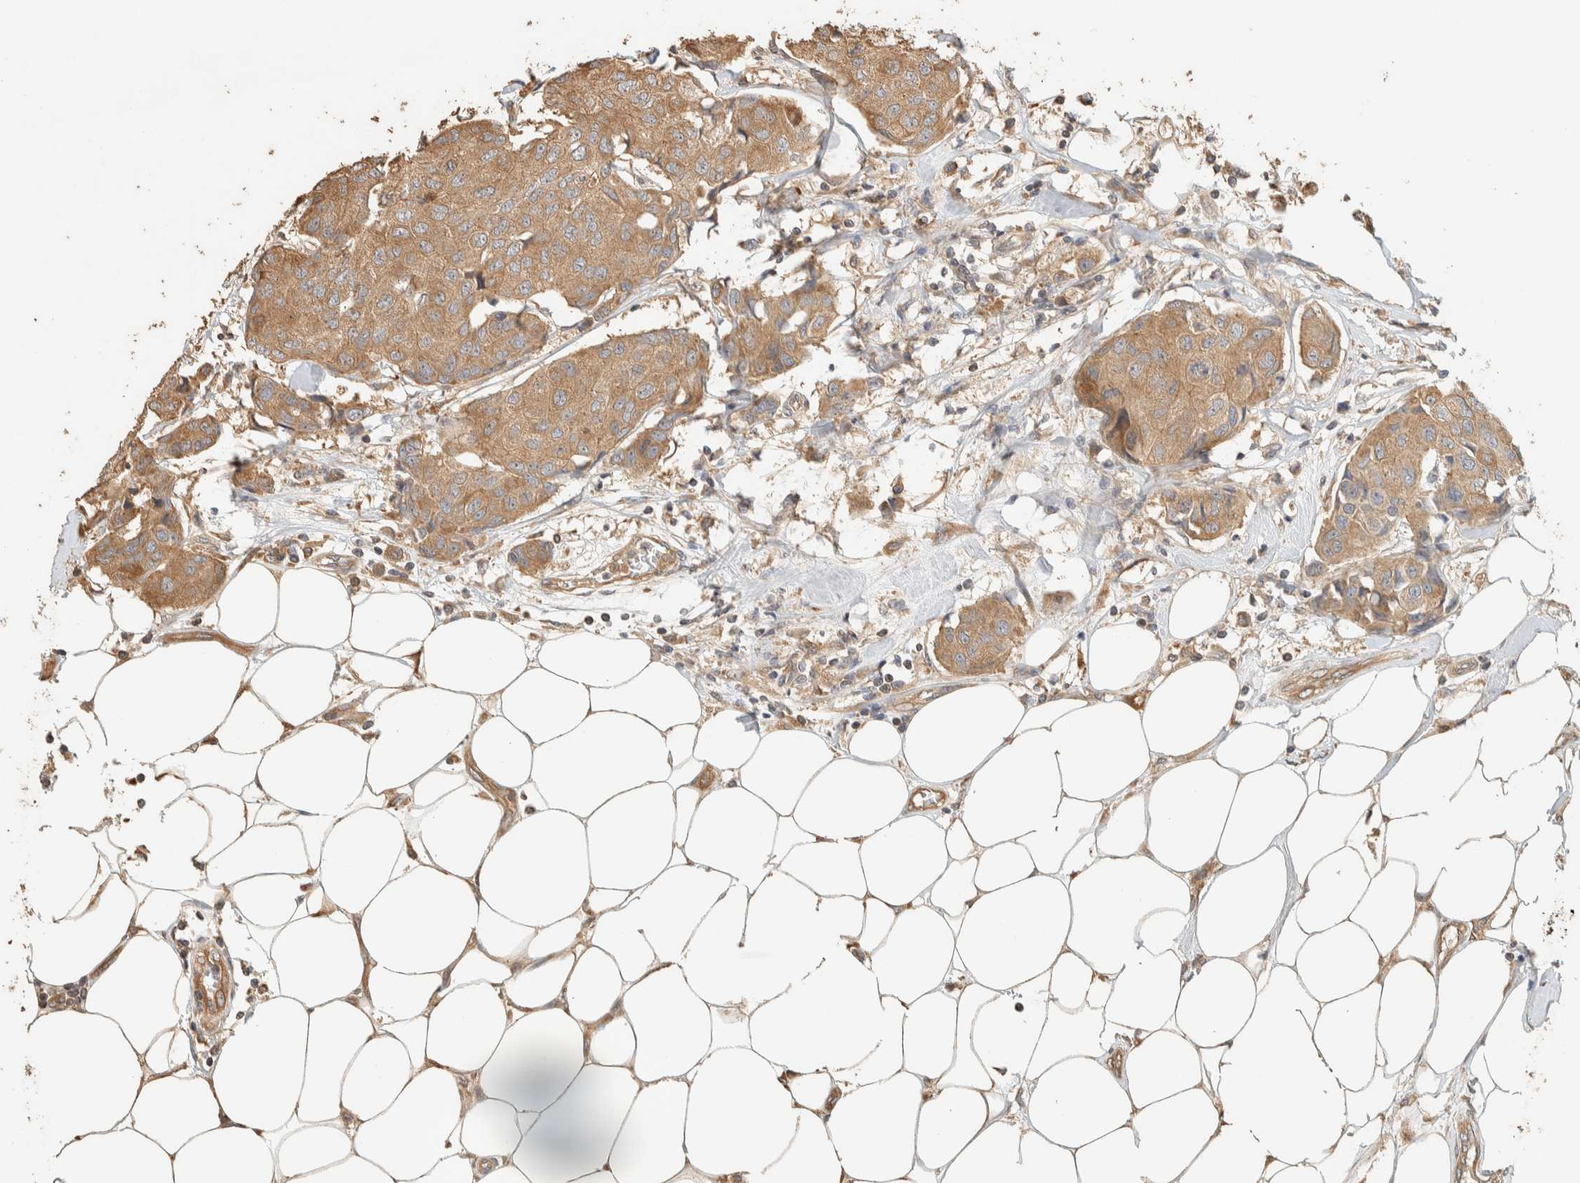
{"staining": {"intensity": "moderate", "quantity": ">75%", "location": "cytoplasmic/membranous"}, "tissue": "breast cancer", "cell_type": "Tumor cells", "image_type": "cancer", "snomed": [{"axis": "morphology", "description": "Duct carcinoma"}, {"axis": "topography", "description": "Breast"}], "caption": "Tumor cells demonstrate medium levels of moderate cytoplasmic/membranous staining in about >75% of cells in human breast cancer (invasive ductal carcinoma).", "gene": "EXOC7", "patient": {"sex": "female", "age": 80}}